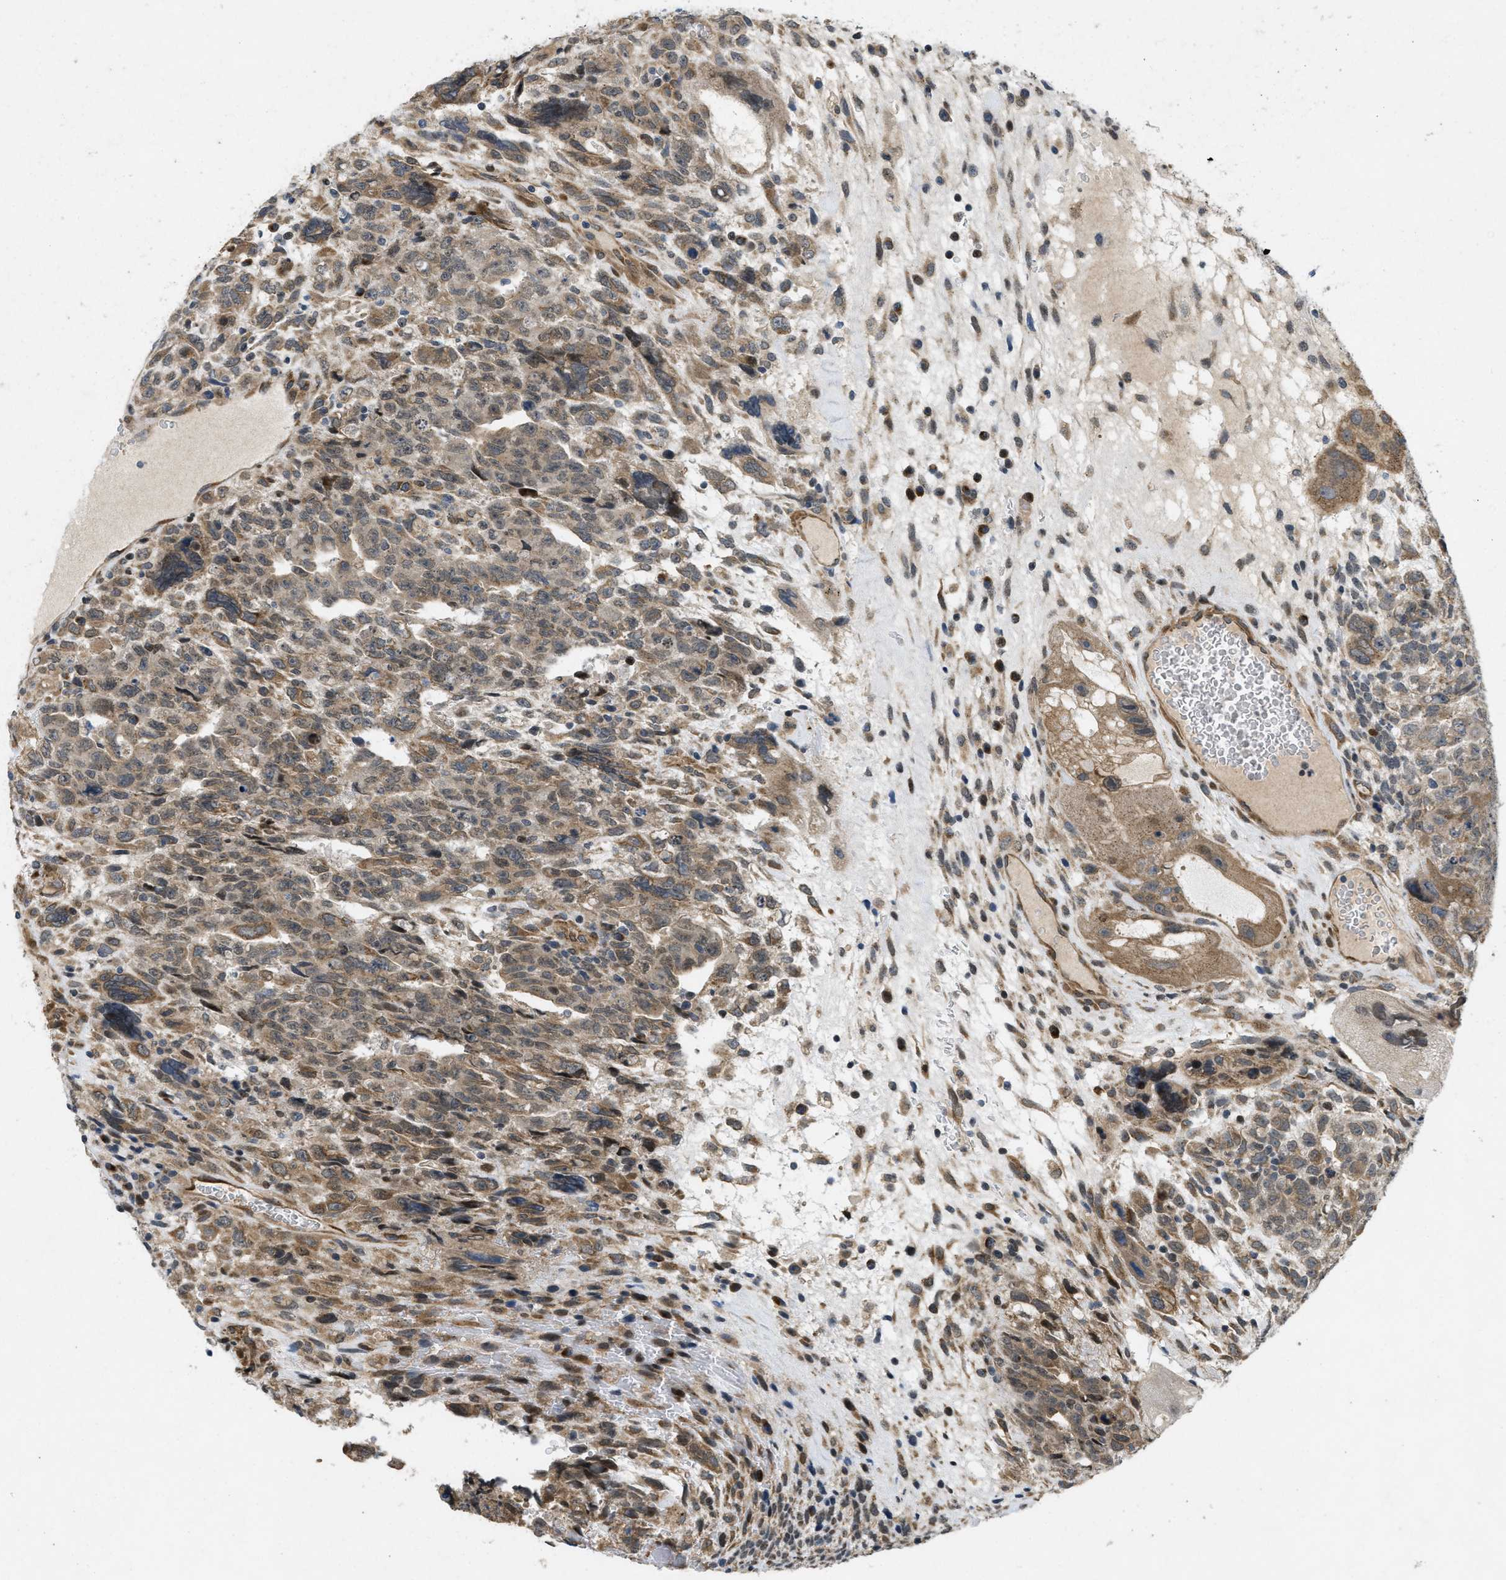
{"staining": {"intensity": "weak", "quantity": ">75%", "location": "cytoplasmic/membranous"}, "tissue": "testis cancer", "cell_type": "Tumor cells", "image_type": "cancer", "snomed": [{"axis": "morphology", "description": "Carcinoma, Embryonal, NOS"}, {"axis": "topography", "description": "Testis"}], "caption": "Protein staining exhibits weak cytoplasmic/membranous expression in approximately >75% of tumor cells in testis embryonal carcinoma.", "gene": "IFNLR1", "patient": {"sex": "male", "age": 28}}